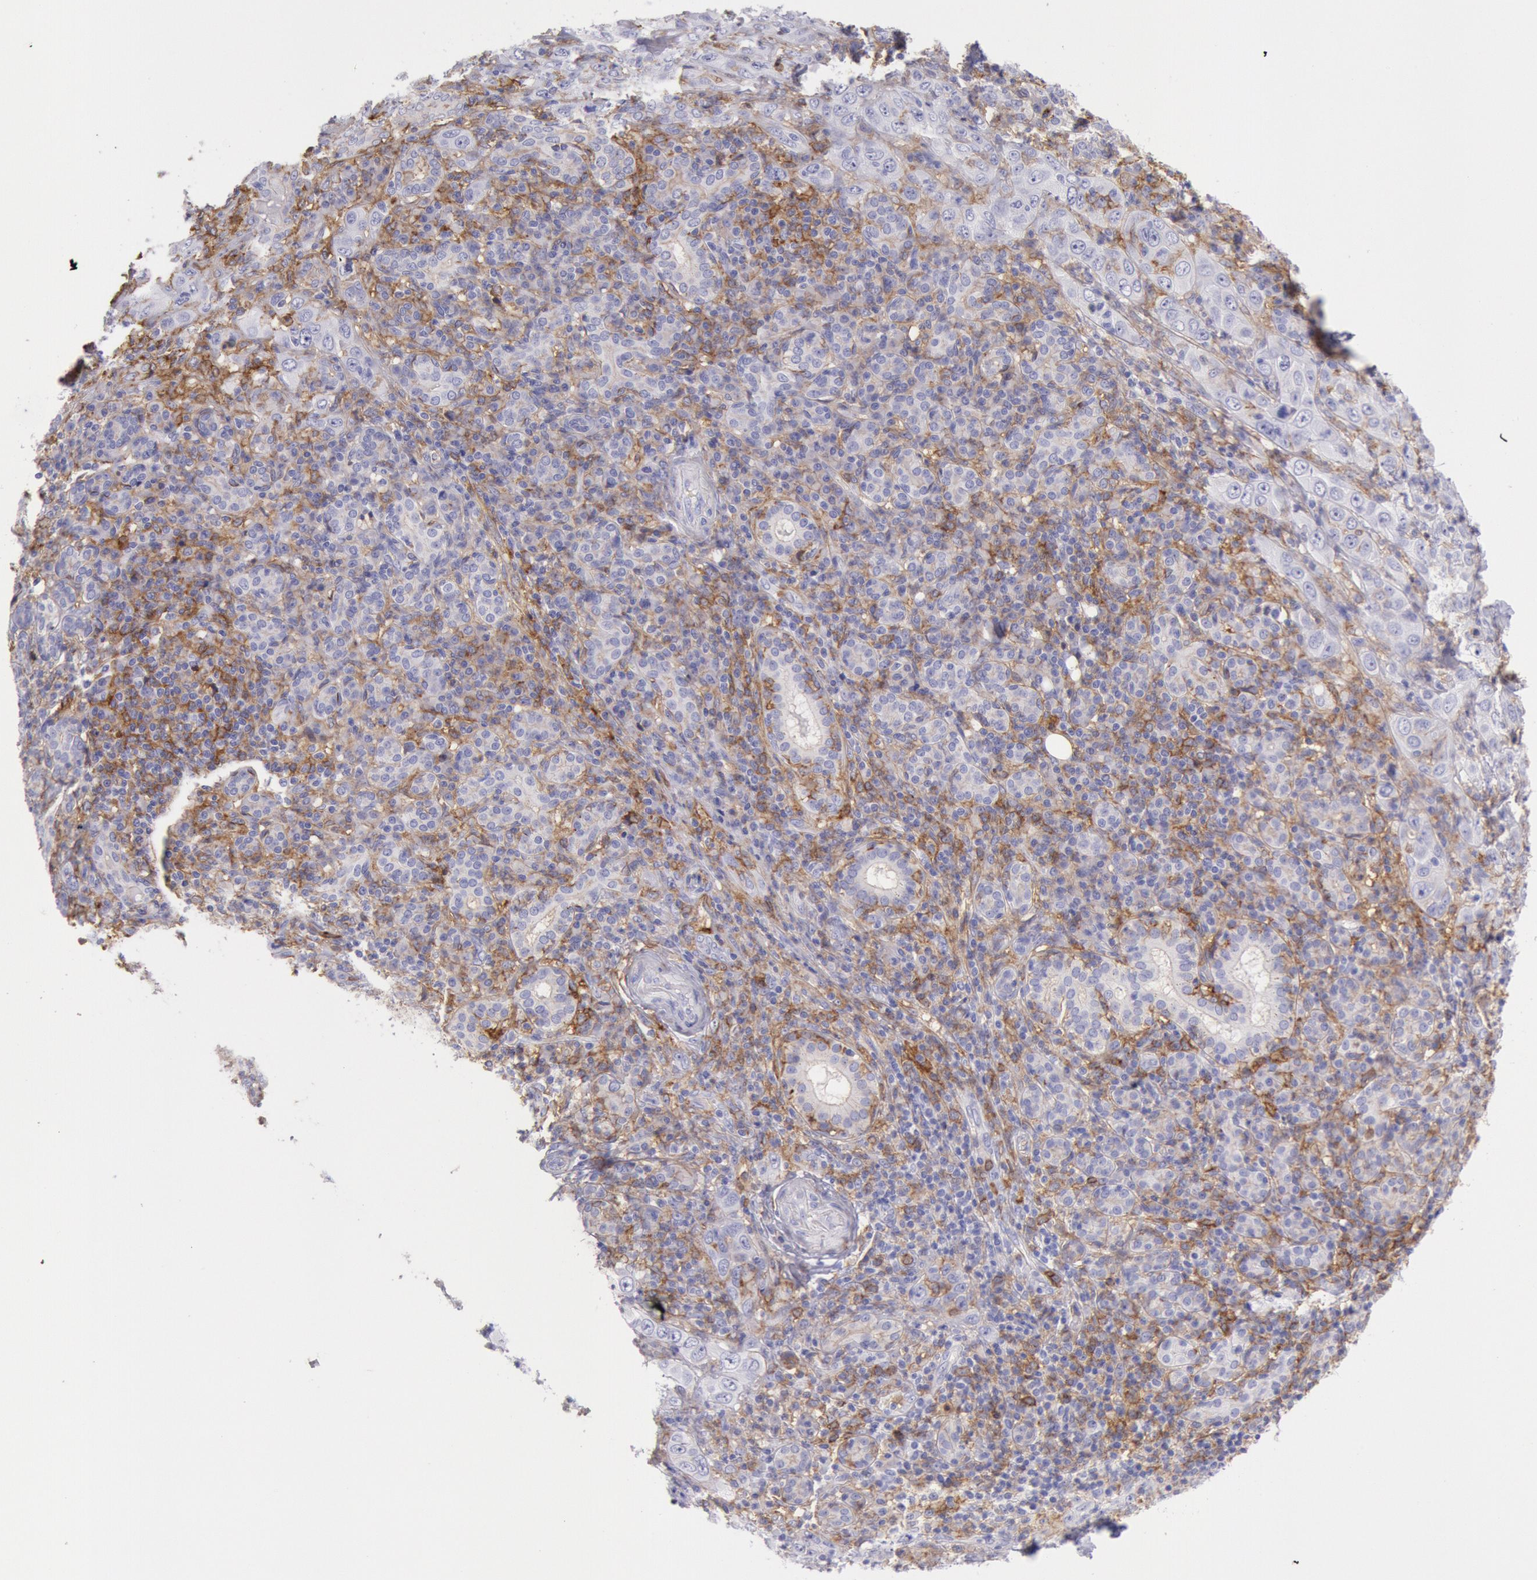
{"staining": {"intensity": "weak", "quantity": "<25%", "location": "cytoplasmic/membranous"}, "tissue": "skin cancer", "cell_type": "Tumor cells", "image_type": "cancer", "snomed": [{"axis": "morphology", "description": "Squamous cell carcinoma, NOS"}, {"axis": "topography", "description": "Skin"}], "caption": "Immunohistochemistry (IHC) photomicrograph of neoplastic tissue: human skin cancer stained with DAB exhibits no significant protein expression in tumor cells.", "gene": "LYN", "patient": {"sex": "male", "age": 84}}